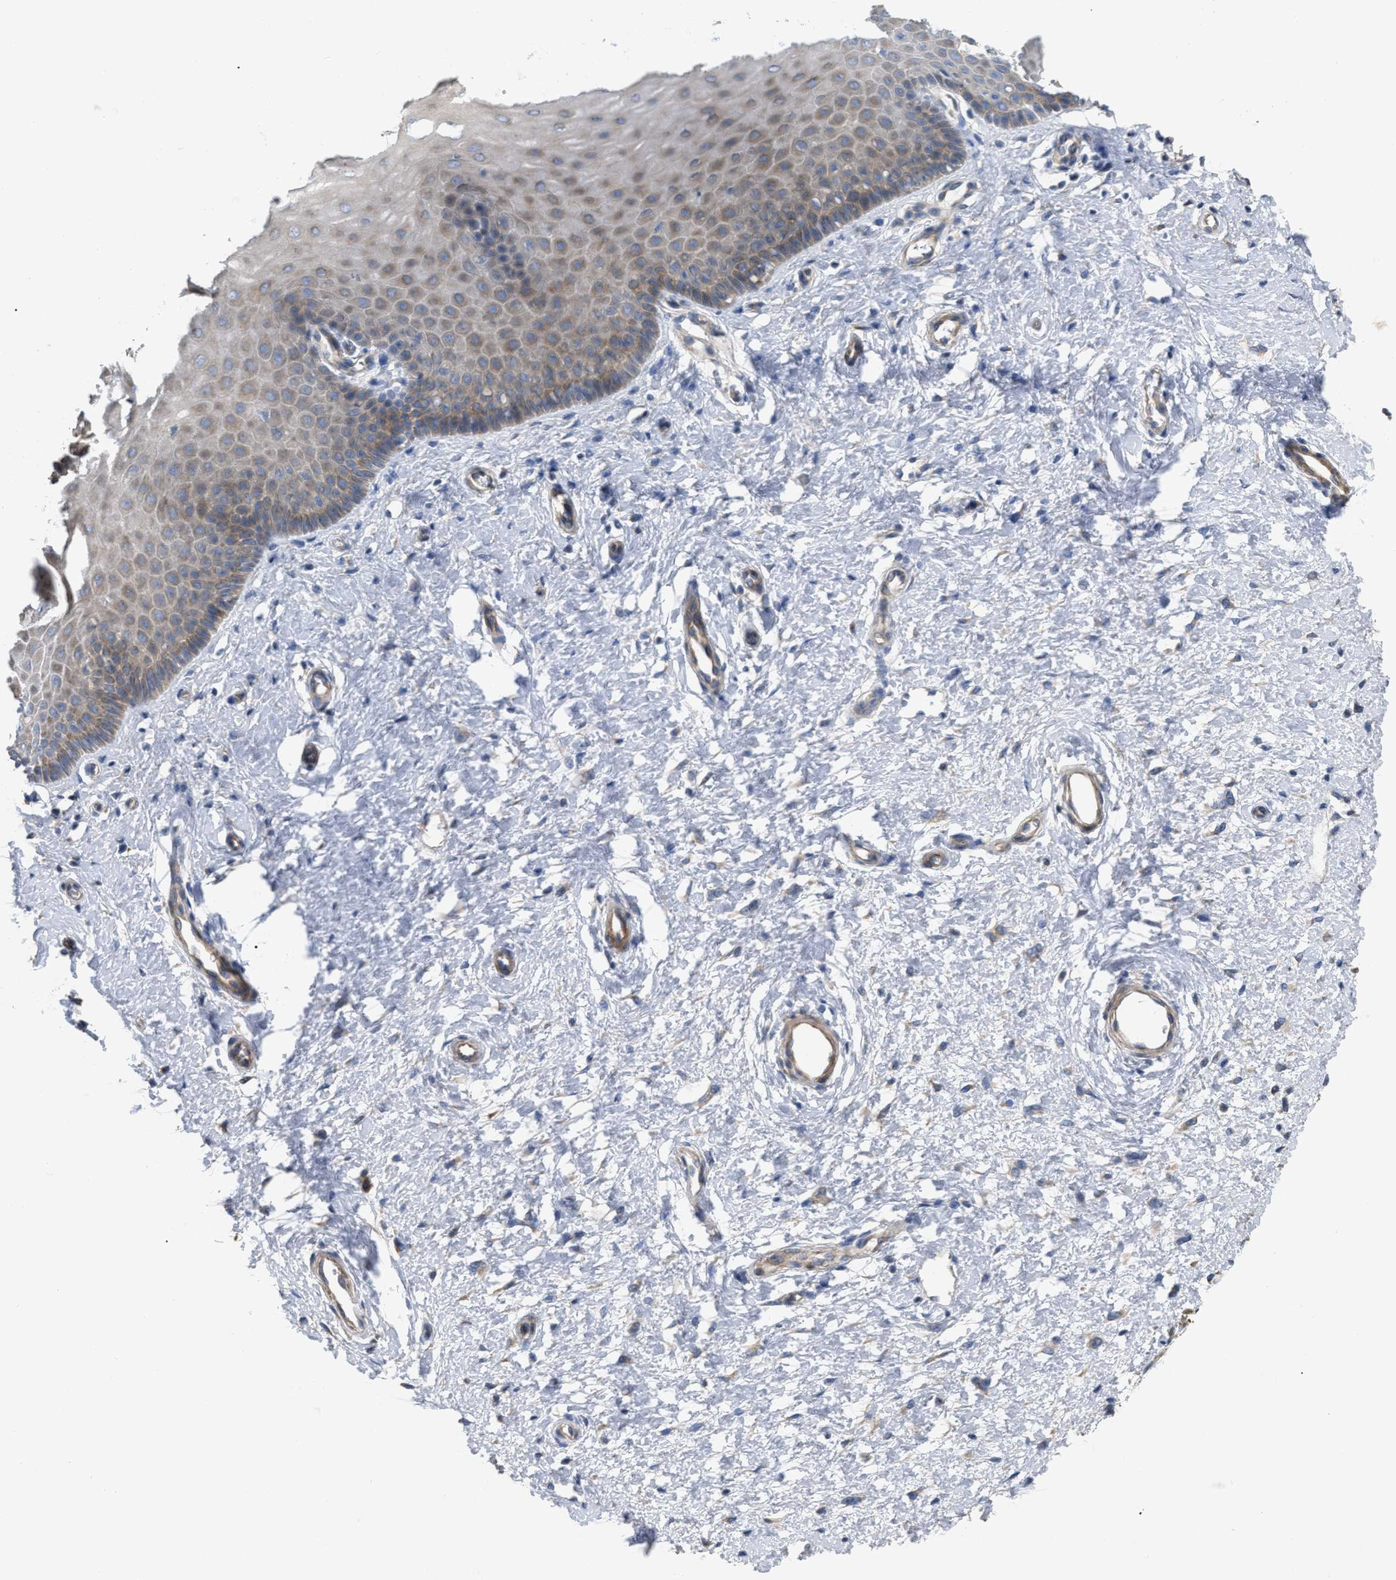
{"staining": {"intensity": "moderate", "quantity": ">75%", "location": "cytoplasmic/membranous"}, "tissue": "cervix", "cell_type": "Squamous epithelial cells", "image_type": "normal", "snomed": [{"axis": "morphology", "description": "Normal tissue, NOS"}, {"axis": "topography", "description": "Cervix"}], "caption": "A medium amount of moderate cytoplasmic/membranous positivity is appreciated in about >75% of squamous epithelial cells in benign cervix.", "gene": "DHX58", "patient": {"sex": "female", "age": 55}}